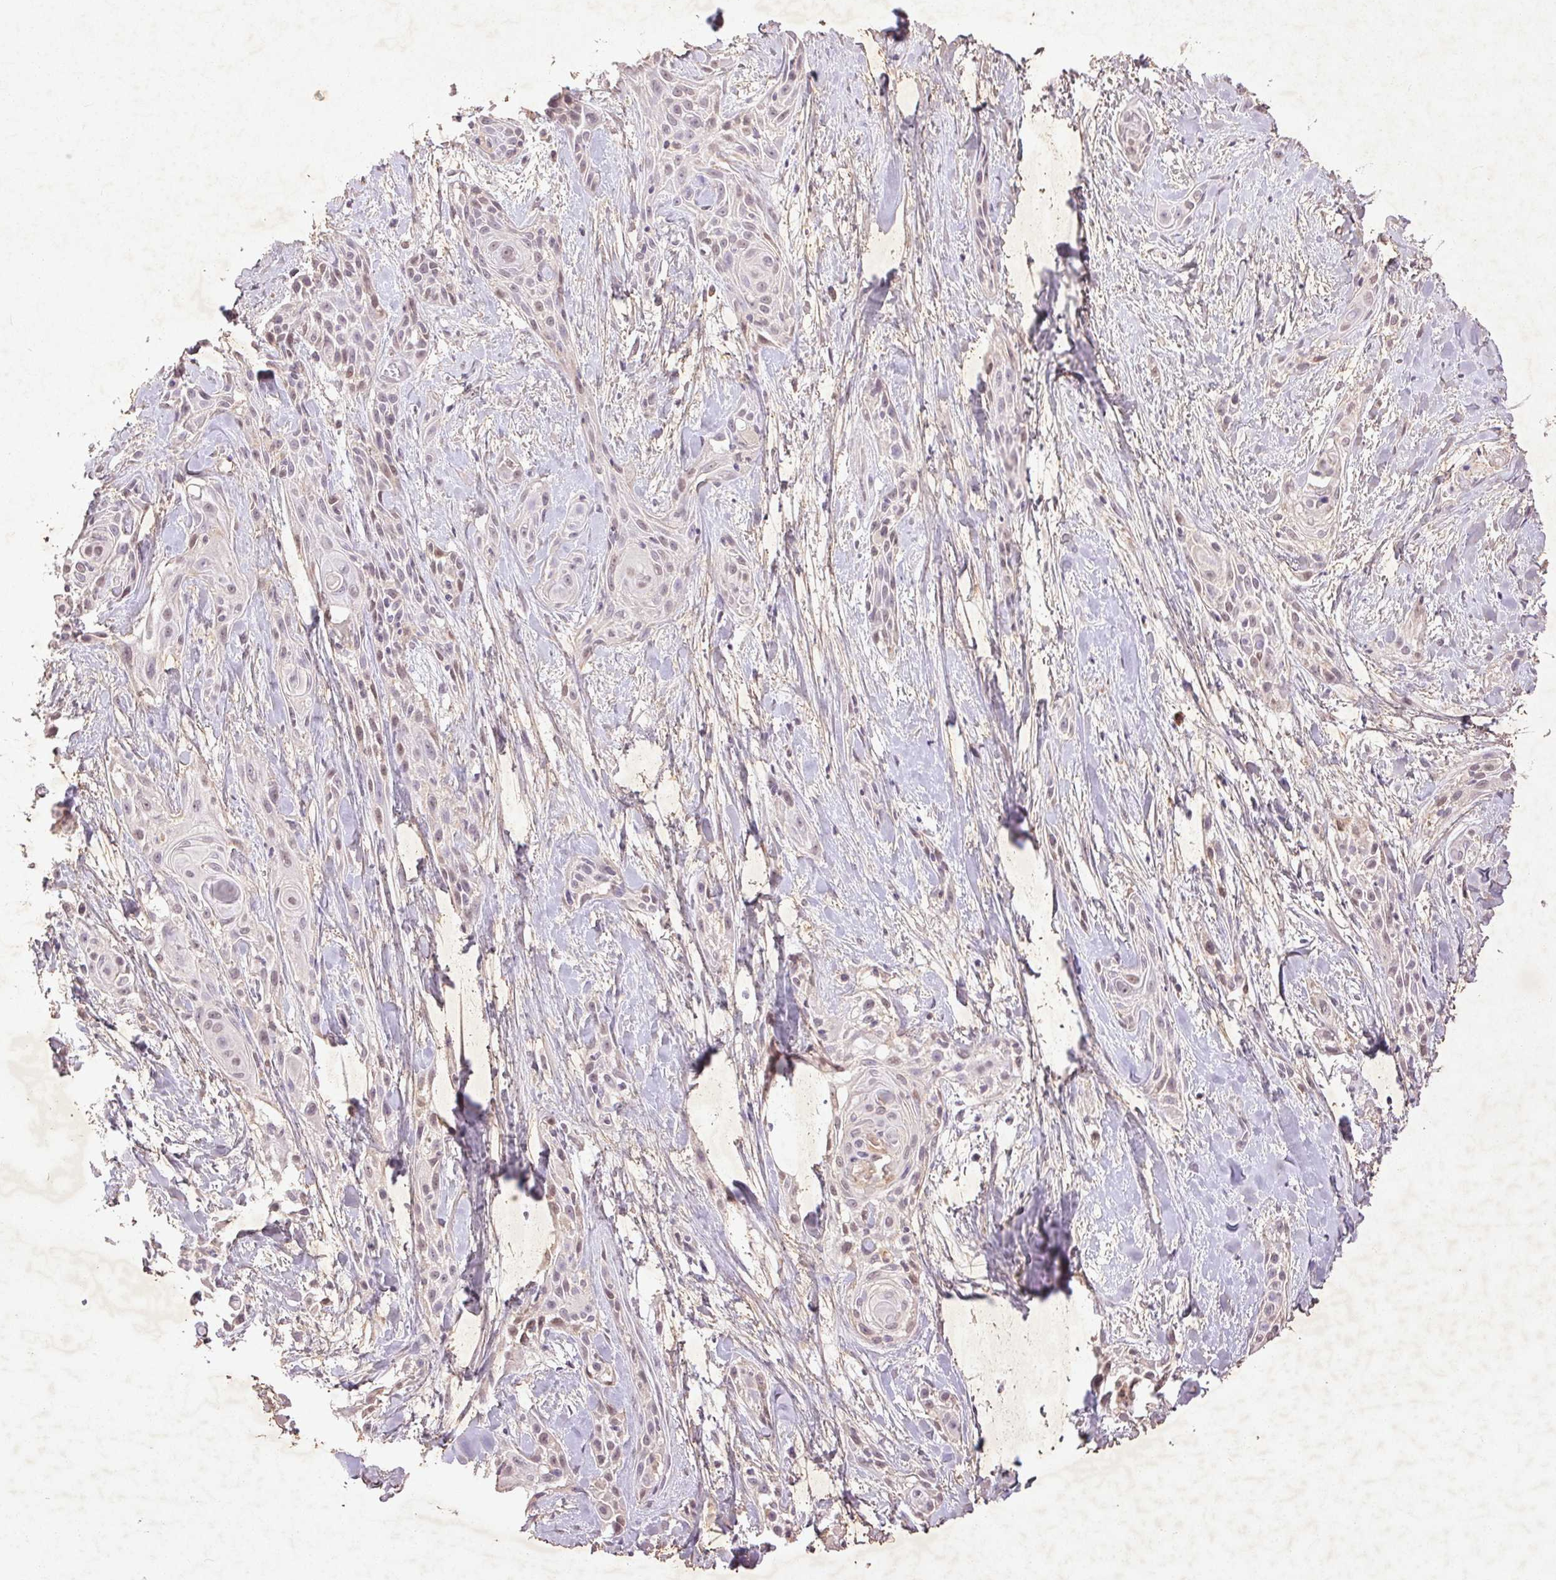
{"staining": {"intensity": "negative", "quantity": "none", "location": "none"}, "tissue": "skin cancer", "cell_type": "Tumor cells", "image_type": "cancer", "snomed": [{"axis": "morphology", "description": "Squamous cell carcinoma, NOS"}, {"axis": "topography", "description": "Skin"}, {"axis": "topography", "description": "Anal"}], "caption": "Immunohistochemistry histopathology image of skin cancer stained for a protein (brown), which shows no positivity in tumor cells.", "gene": "FAM168B", "patient": {"sex": "male", "age": 64}}